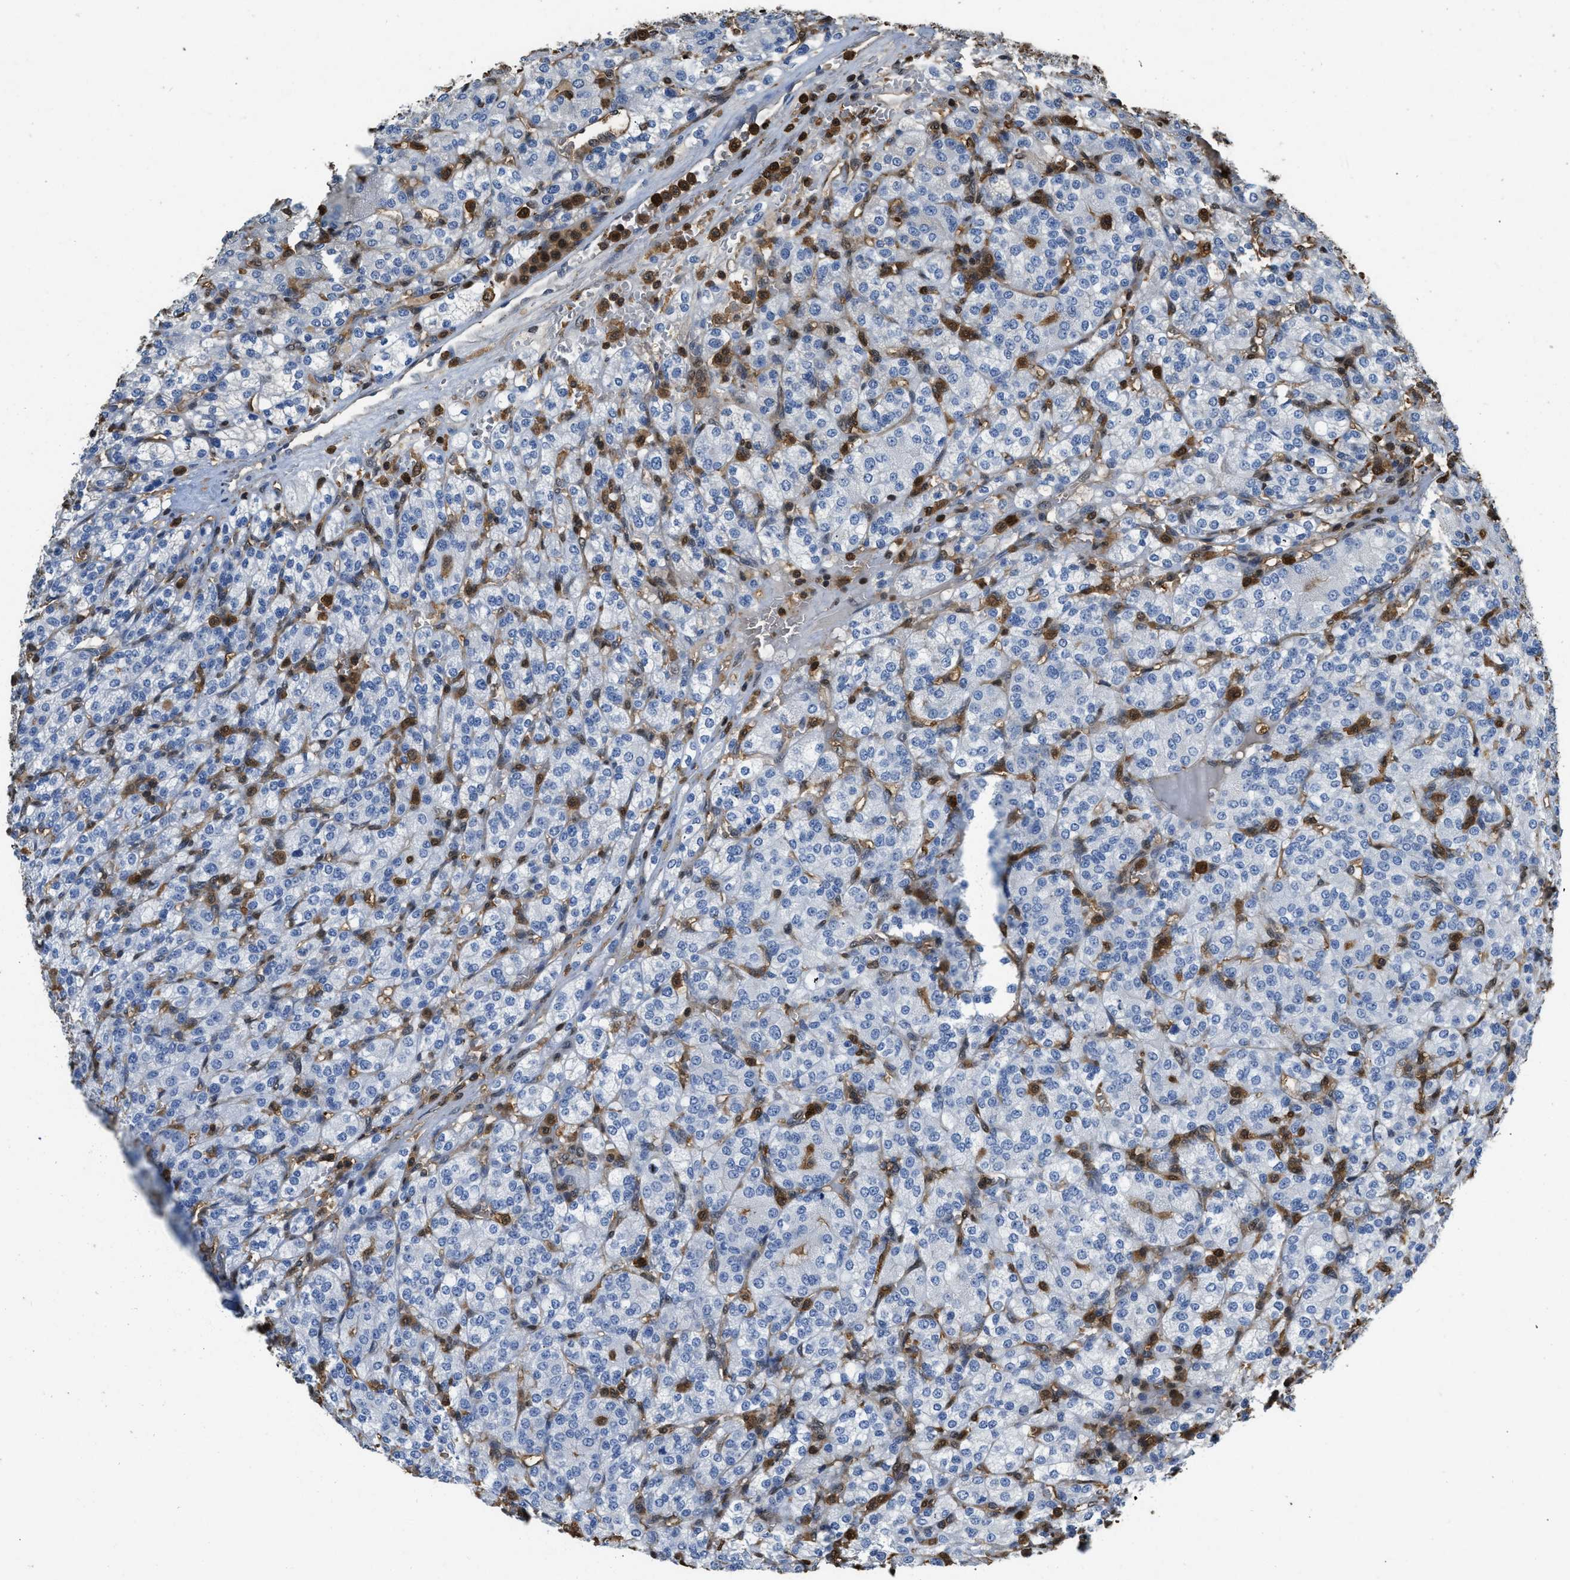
{"staining": {"intensity": "negative", "quantity": "none", "location": "none"}, "tissue": "renal cancer", "cell_type": "Tumor cells", "image_type": "cancer", "snomed": [{"axis": "morphology", "description": "Adenocarcinoma, NOS"}, {"axis": "topography", "description": "Kidney"}], "caption": "High magnification brightfield microscopy of renal cancer (adenocarcinoma) stained with DAB (brown) and counterstained with hematoxylin (blue): tumor cells show no significant positivity.", "gene": "ARHGDIB", "patient": {"sex": "male", "age": 77}}